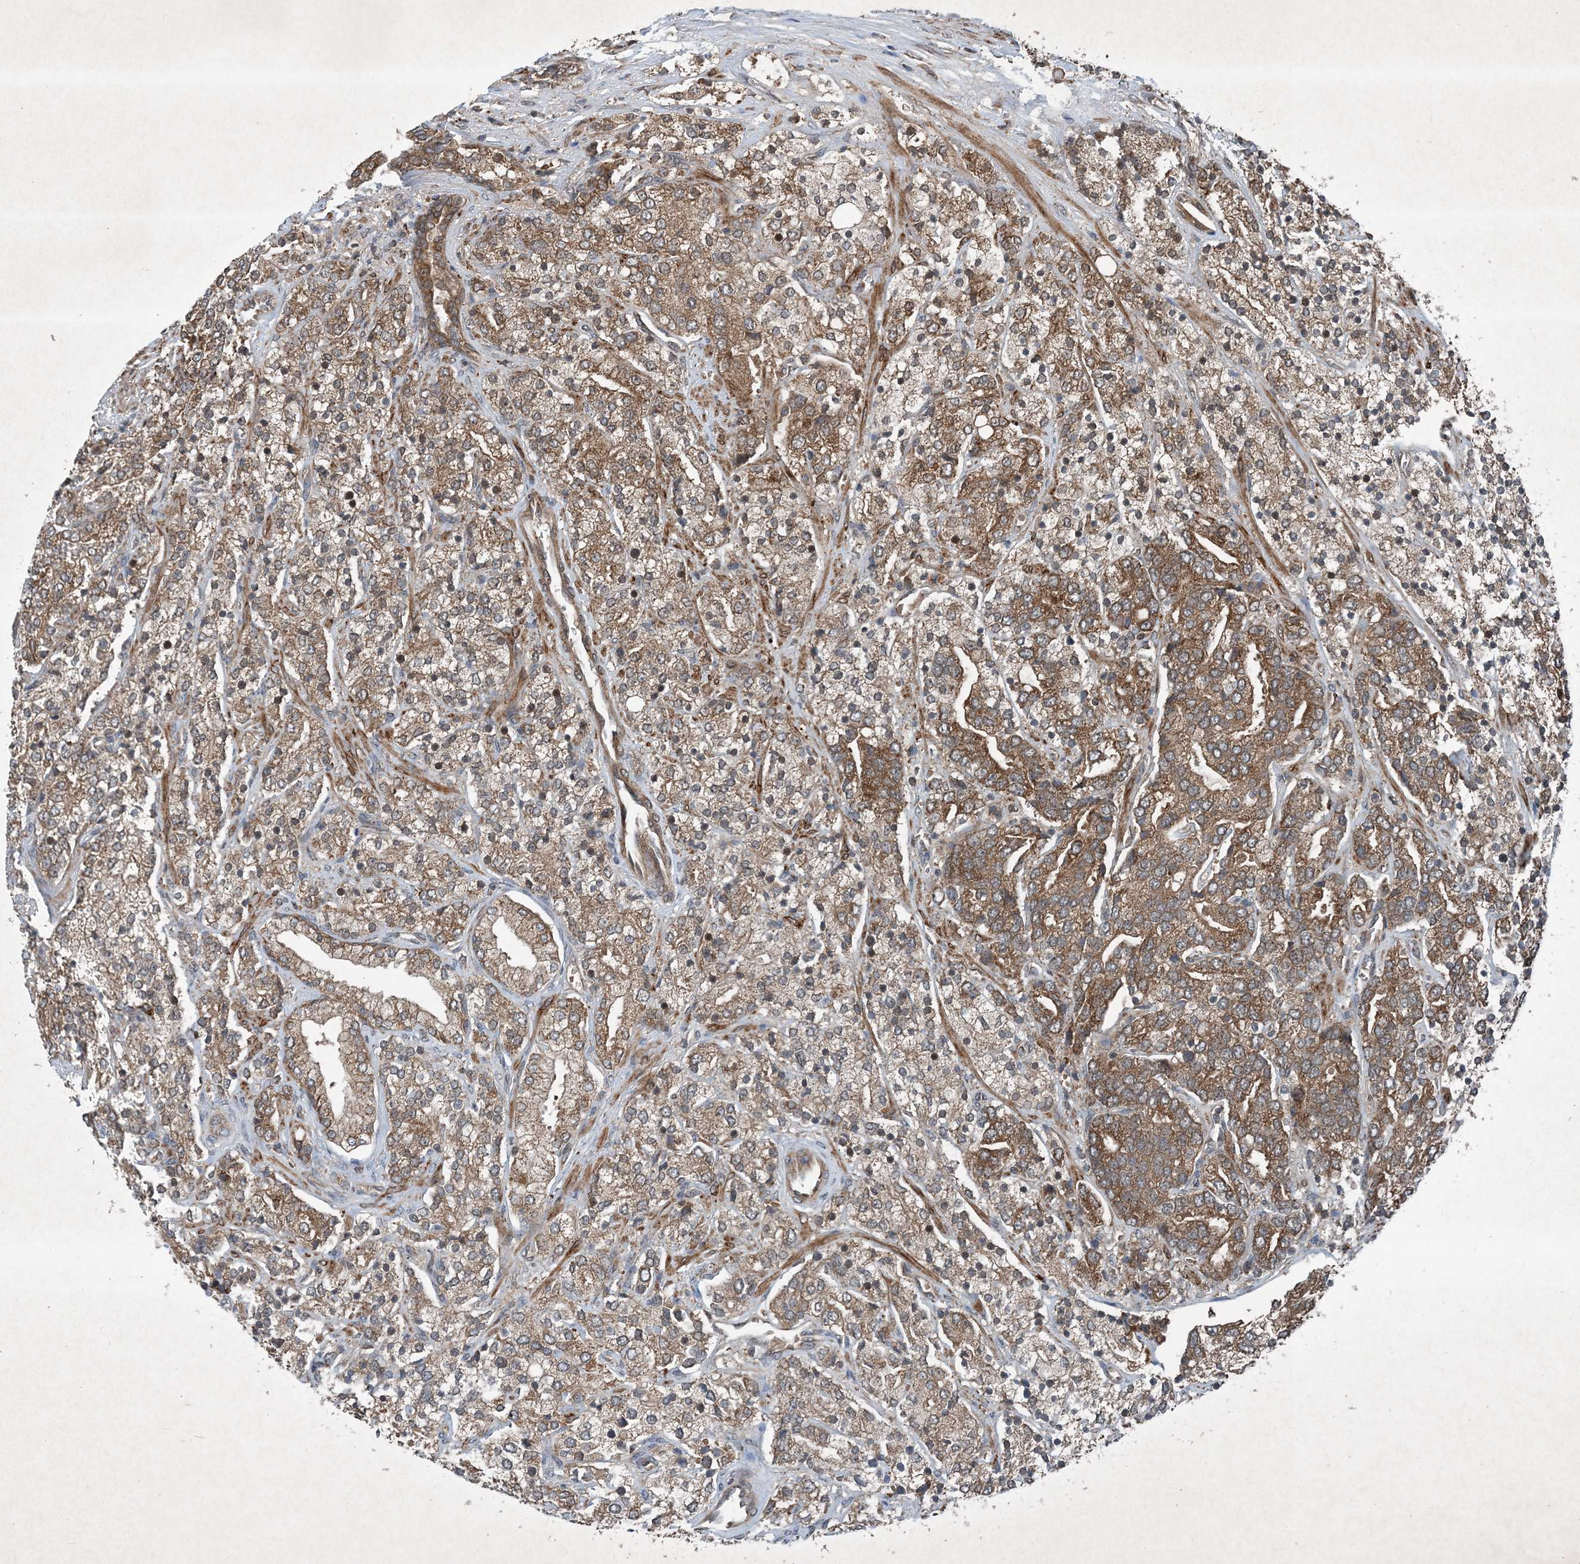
{"staining": {"intensity": "moderate", "quantity": "25%-75%", "location": "cytoplasmic/membranous"}, "tissue": "prostate cancer", "cell_type": "Tumor cells", "image_type": "cancer", "snomed": [{"axis": "morphology", "description": "Adenocarcinoma, High grade"}, {"axis": "topography", "description": "Prostate"}], "caption": "Brown immunohistochemical staining in prostate cancer exhibits moderate cytoplasmic/membranous expression in approximately 25%-75% of tumor cells.", "gene": "GNG5", "patient": {"sex": "male", "age": 71}}